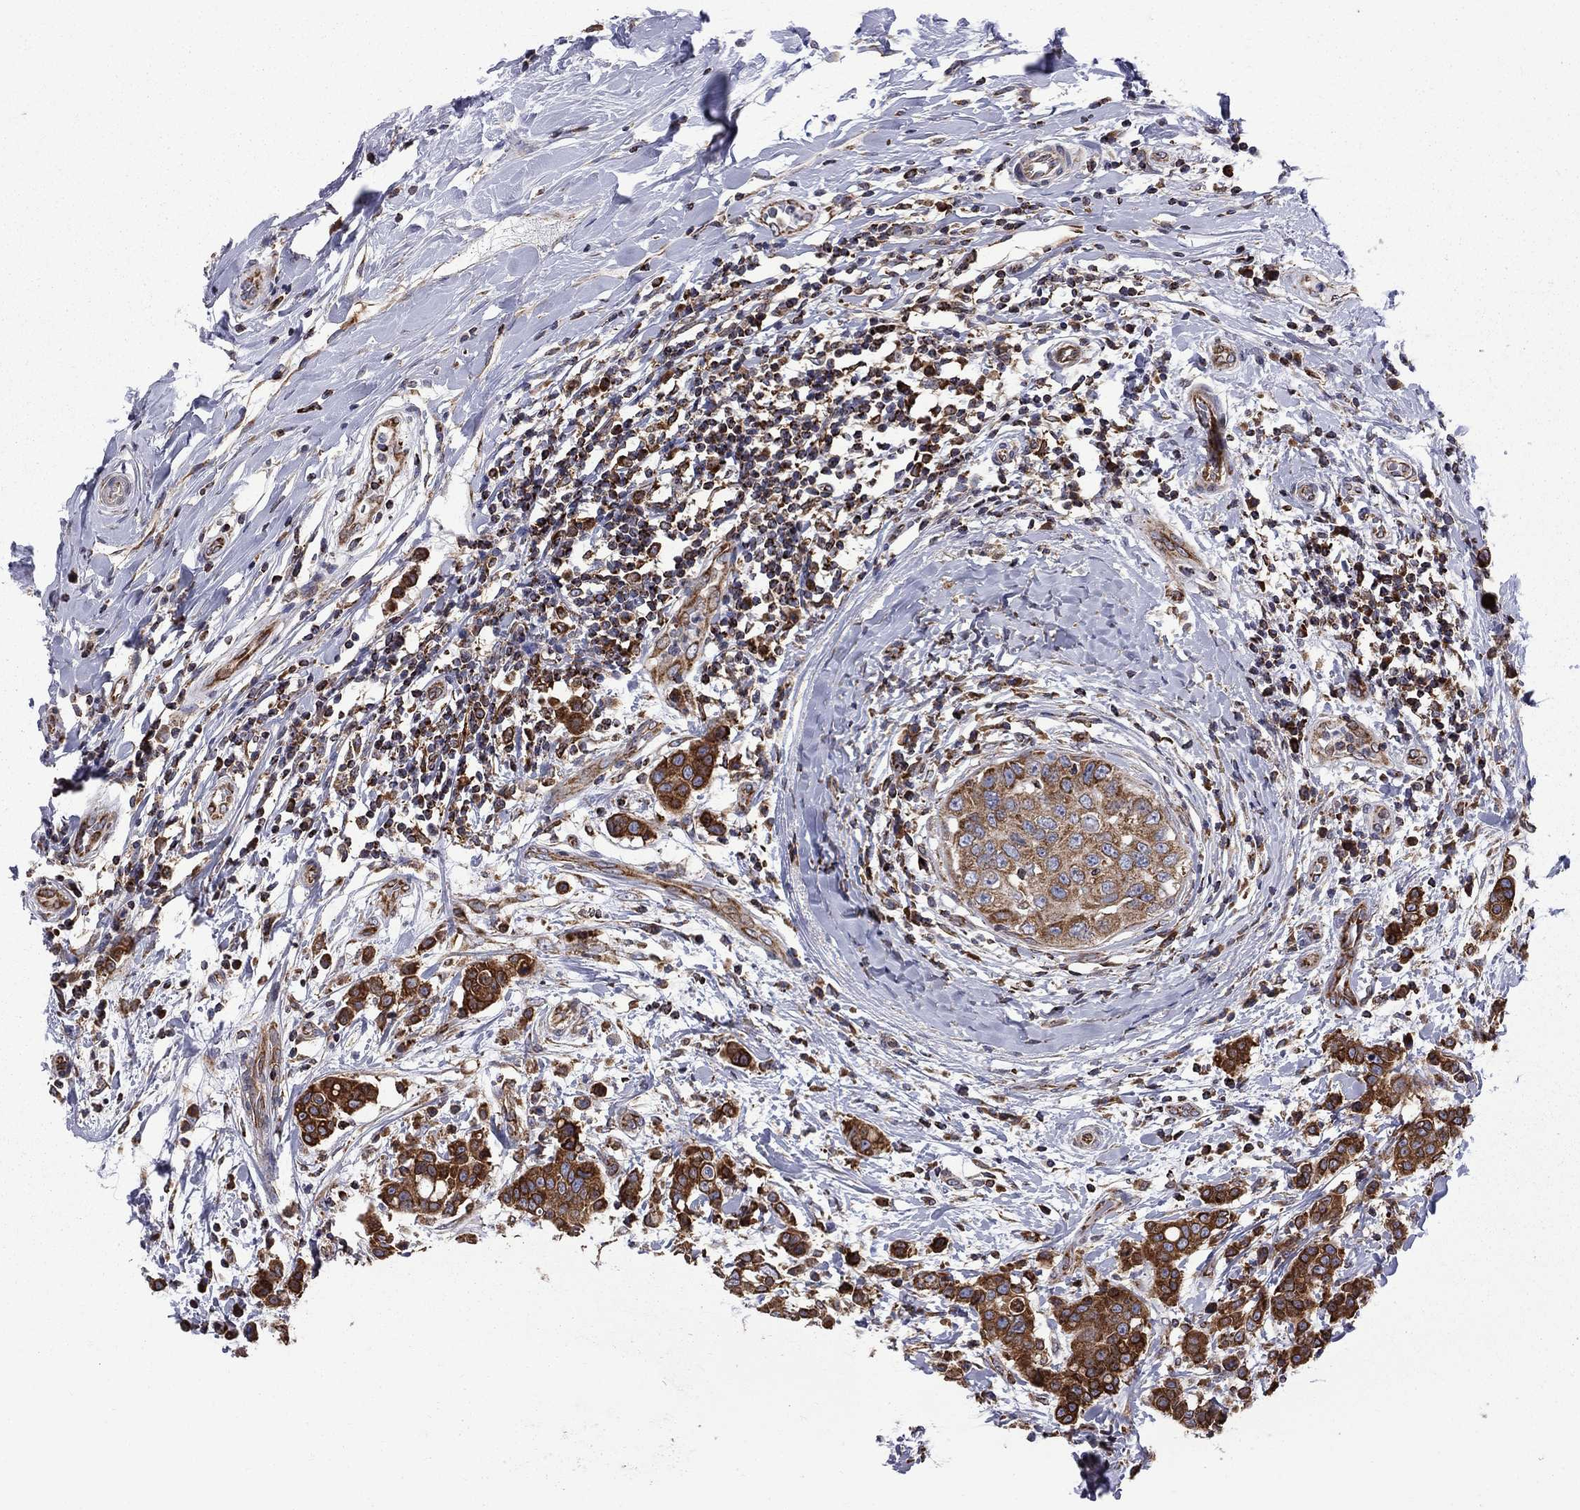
{"staining": {"intensity": "strong", "quantity": ">75%", "location": "cytoplasmic/membranous"}, "tissue": "breast cancer", "cell_type": "Tumor cells", "image_type": "cancer", "snomed": [{"axis": "morphology", "description": "Duct carcinoma"}, {"axis": "topography", "description": "Breast"}], "caption": "Immunohistochemical staining of human breast intraductal carcinoma reveals high levels of strong cytoplasmic/membranous protein staining in about >75% of tumor cells.", "gene": "CLPTM1", "patient": {"sex": "female", "age": 27}}